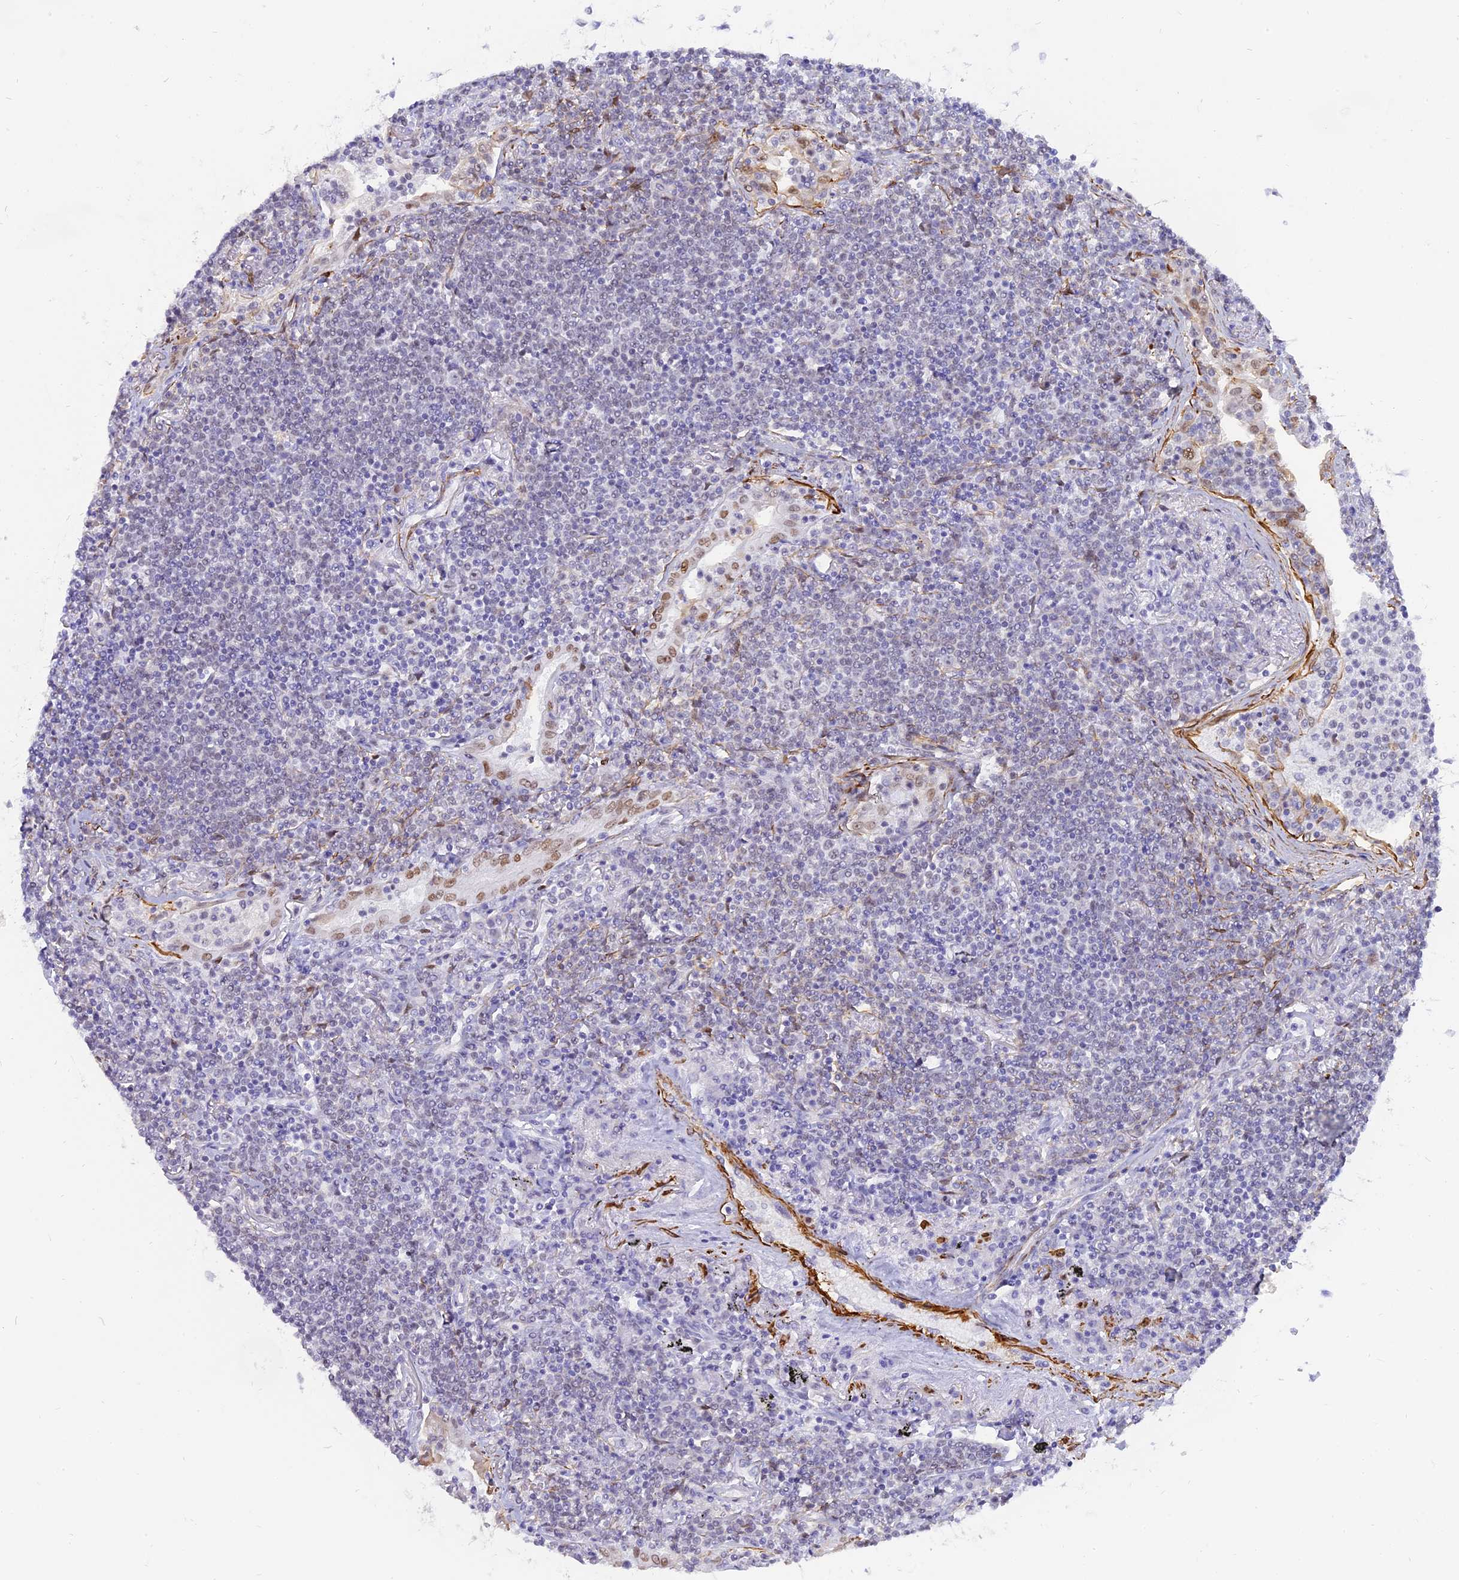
{"staining": {"intensity": "negative", "quantity": "none", "location": "none"}, "tissue": "lymphoma", "cell_type": "Tumor cells", "image_type": "cancer", "snomed": [{"axis": "morphology", "description": "Malignant lymphoma, non-Hodgkin's type, Low grade"}, {"axis": "topography", "description": "Lung"}], "caption": "Immunohistochemistry (IHC) image of lymphoma stained for a protein (brown), which reveals no positivity in tumor cells. (DAB (3,3'-diaminobenzidine) IHC, high magnification).", "gene": "CENPV", "patient": {"sex": "female", "age": 71}}